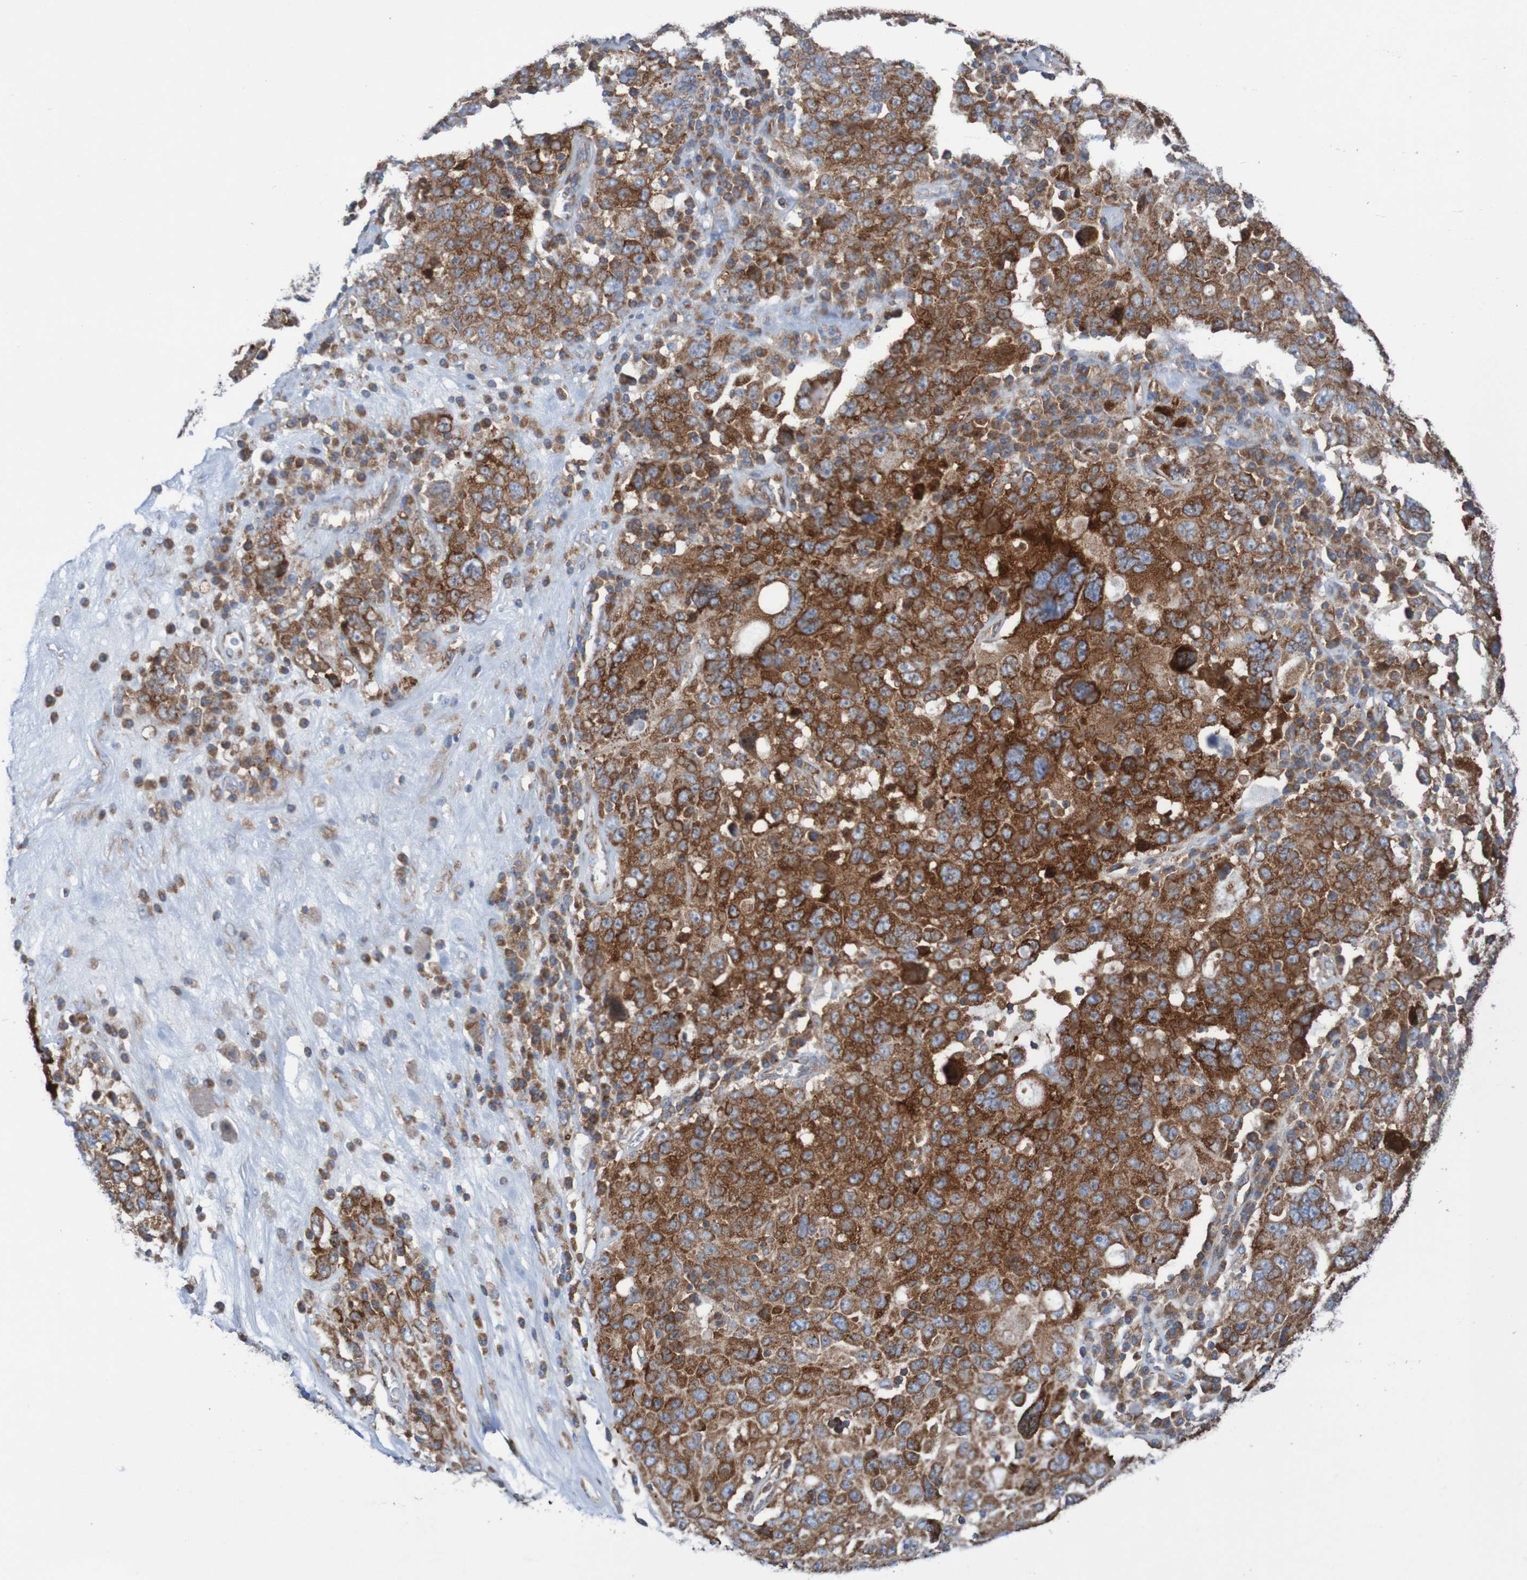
{"staining": {"intensity": "strong", "quantity": ">75%", "location": "cytoplasmic/membranous"}, "tissue": "ovarian cancer", "cell_type": "Tumor cells", "image_type": "cancer", "snomed": [{"axis": "morphology", "description": "Carcinoma, endometroid"}, {"axis": "topography", "description": "Ovary"}], "caption": "High-magnification brightfield microscopy of ovarian cancer stained with DAB (3,3'-diaminobenzidine) (brown) and counterstained with hematoxylin (blue). tumor cells exhibit strong cytoplasmic/membranous positivity is appreciated in approximately>75% of cells. The staining was performed using DAB to visualize the protein expression in brown, while the nuclei were stained in blue with hematoxylin (Magnification: 20x).", "gene": "FXR2", "patient": {"sex": "female", "age": 62}}